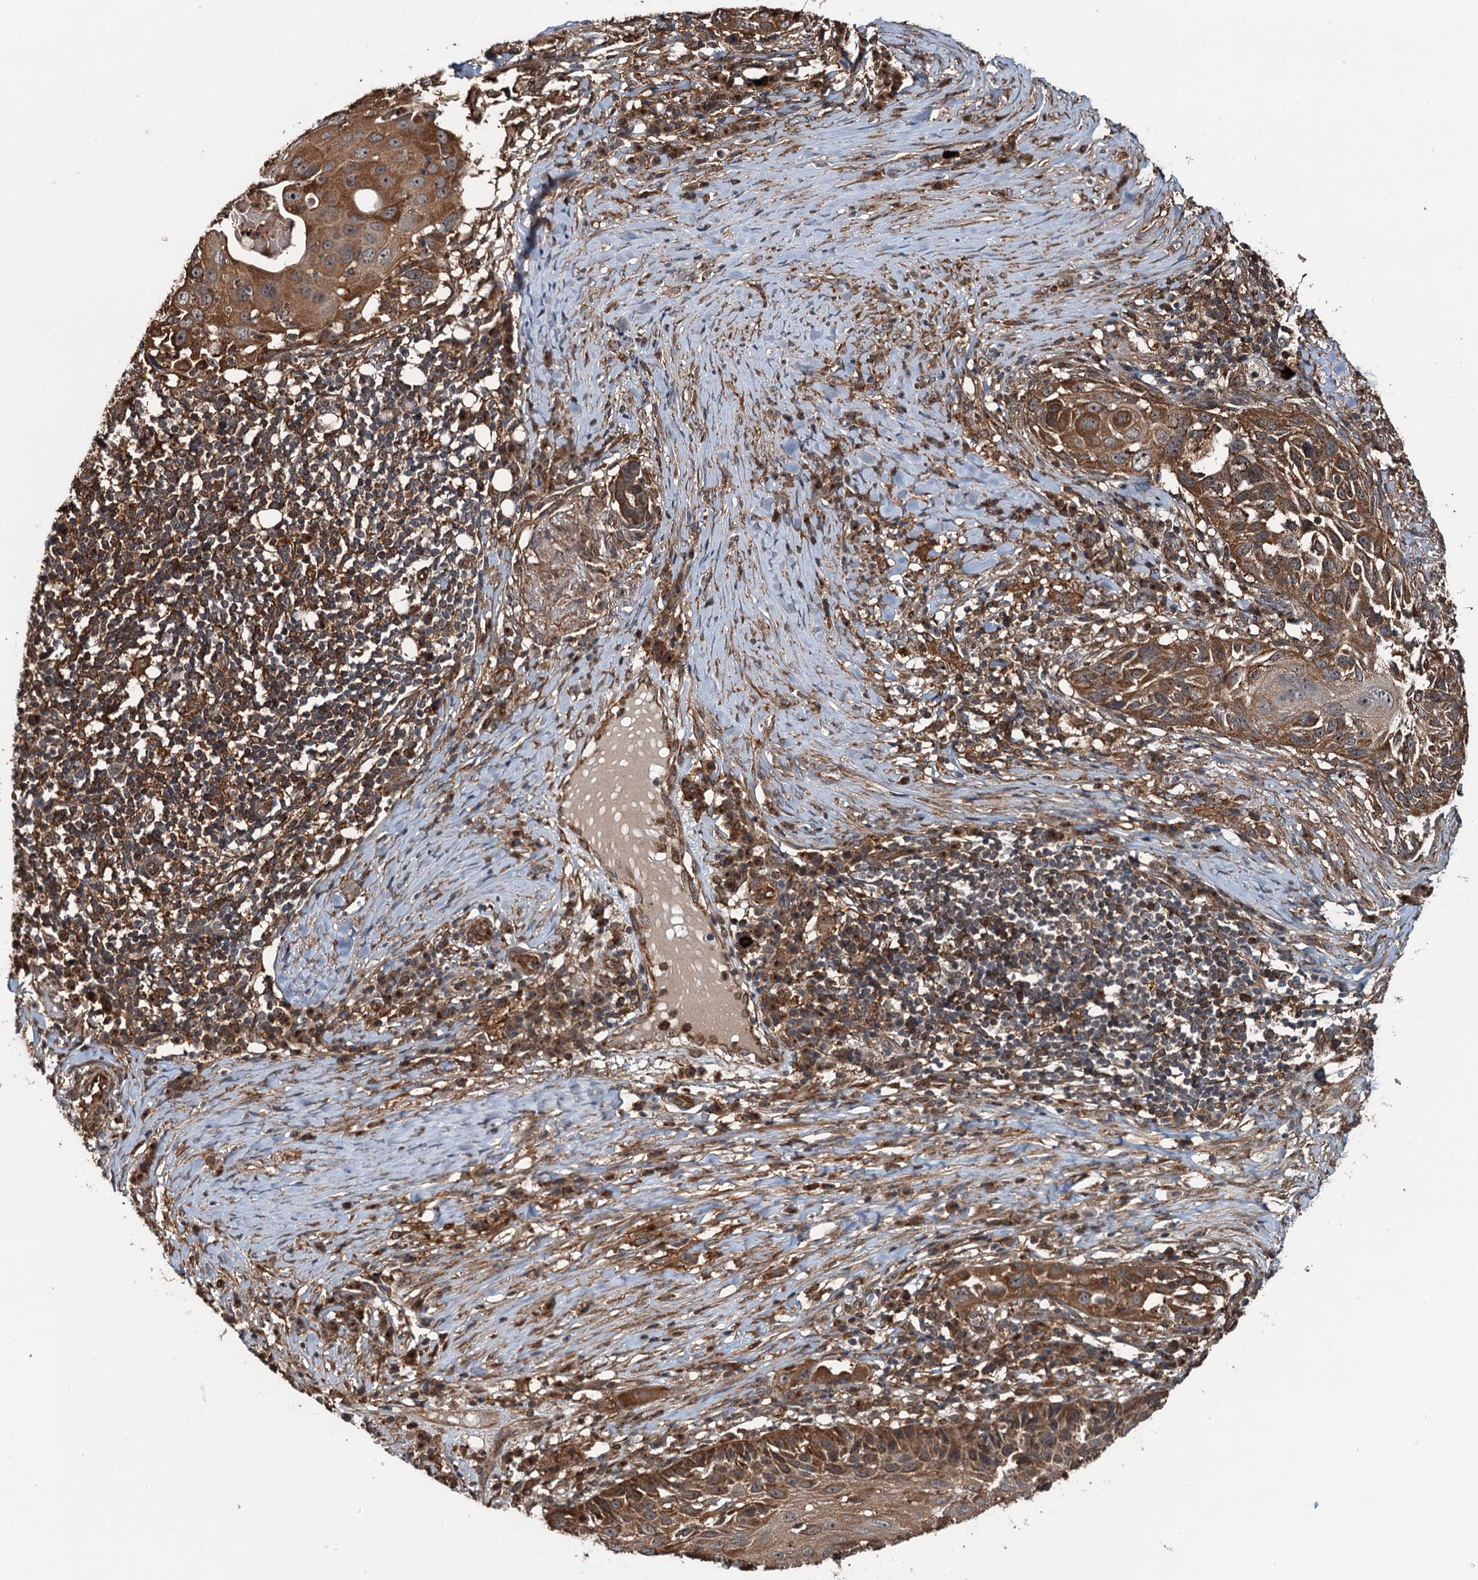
{"staining": {"intensity": "moderate", "quantity": ">75%", "location": "cytoplasmic/membranous"}, "tissue": "skin cancer", "cell_type": "Tumor cells", "image_type": "cancer", "snomed": [{"axis": "morphology", "description": "Squamous cell carcinoma, NOS"}, {"axis": "topography", "description": "Skin"}], "caption": "The histopathology image exhibits a brown stain indicating the presence of a protein in the cytoplasmic/membranous of tumor cells in squamous cell carcinoma (skin).", "gene": "WHAMM", "patient": {"sex": "female", "age": 44}}